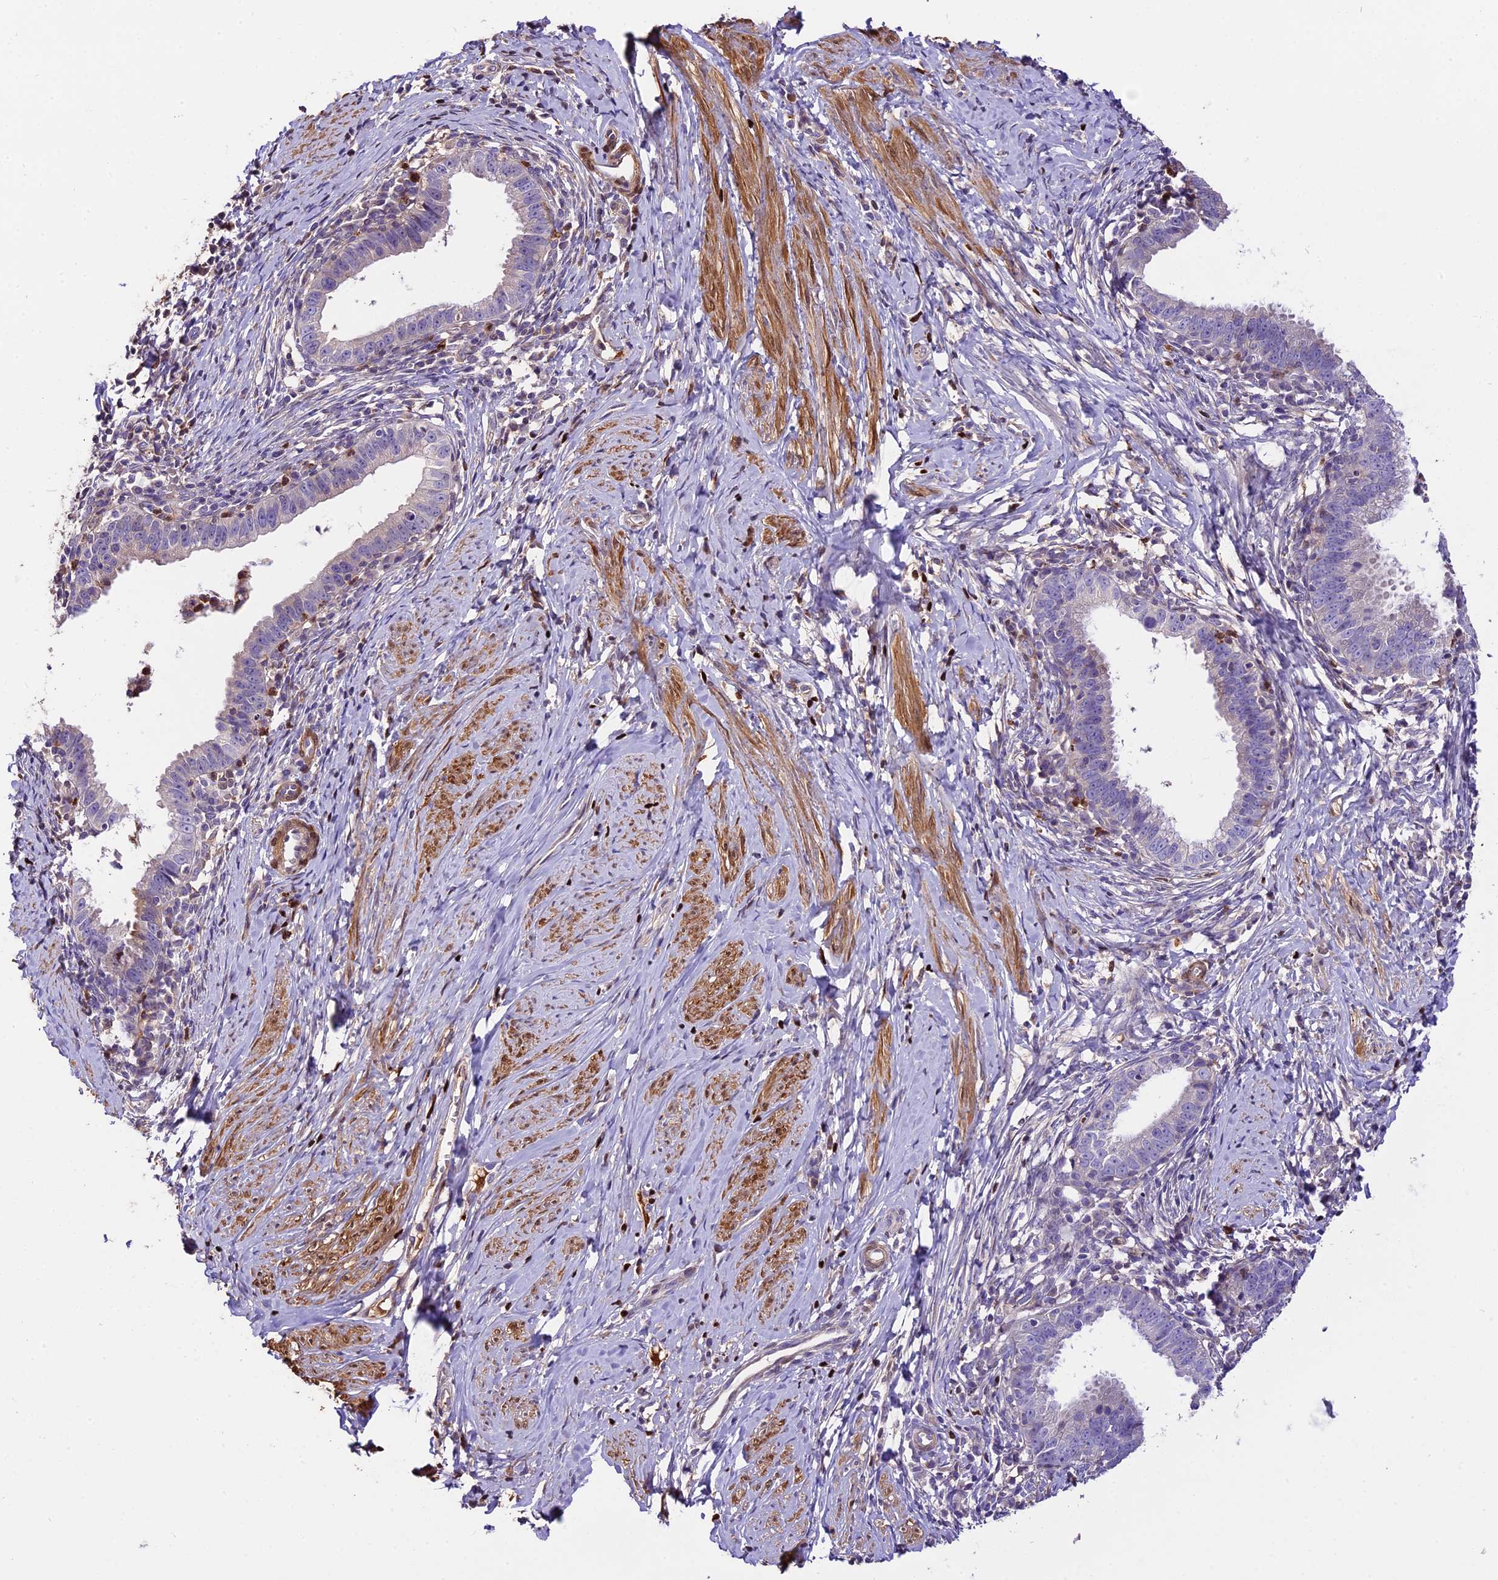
{"staining": {"intensity": "negative", "quantity": "none", "location": "none"}, "tissue": "cervical cancer", "cell_type": "Tumor cells", "image_type": "cancer", "snomed": [{"axis": "morphology", "description": "Adenocarcinoma, NOS"}, {"axis": "topography", "description": "Cervix"}], "caption": "A histopathology image of cervical adenocarcinoma stained for a protein displays no brown staining in tumor cells.", "gene": "MAP3K7CL", "patient": {"sex": "female", "age": 36}}